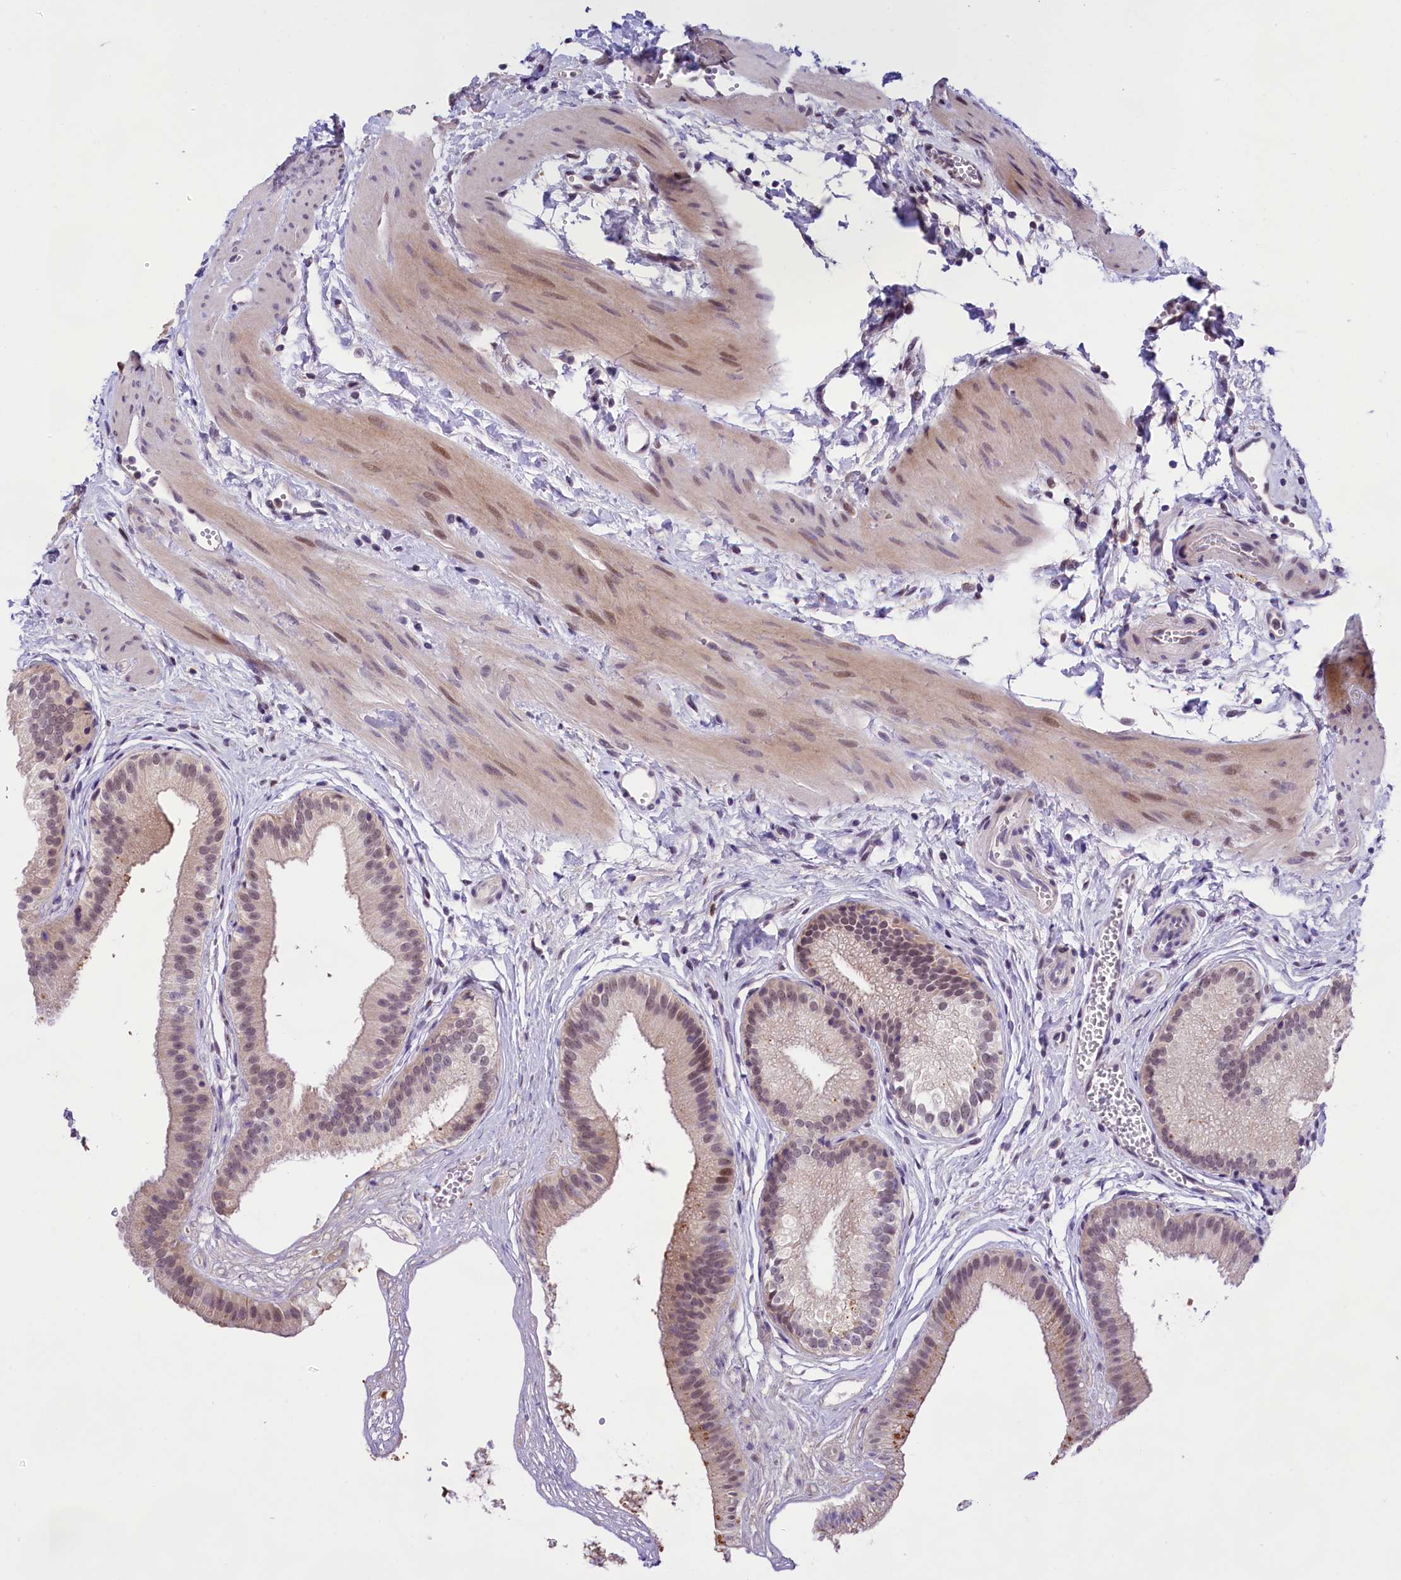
{"staining": {"intensity": "weak", "quantity": "25%-75%", "location": "nuclear"}, "tissue": "gallbladder", "cell_type": "Glandular cells", "image_type": "normal", "snomed": [{"axis": "morphology", "description": "Normal tissue, NOS"}, {"axis": "topography", "description": "Gallbladder"}], "caption": "Human gallbladder stained with a brown dye shows weak nuclear positive positivity in approximately 25%-75% of glandular cells.", "gene": "FBXO45", "patient": {"sex": "female", "age": 54}}